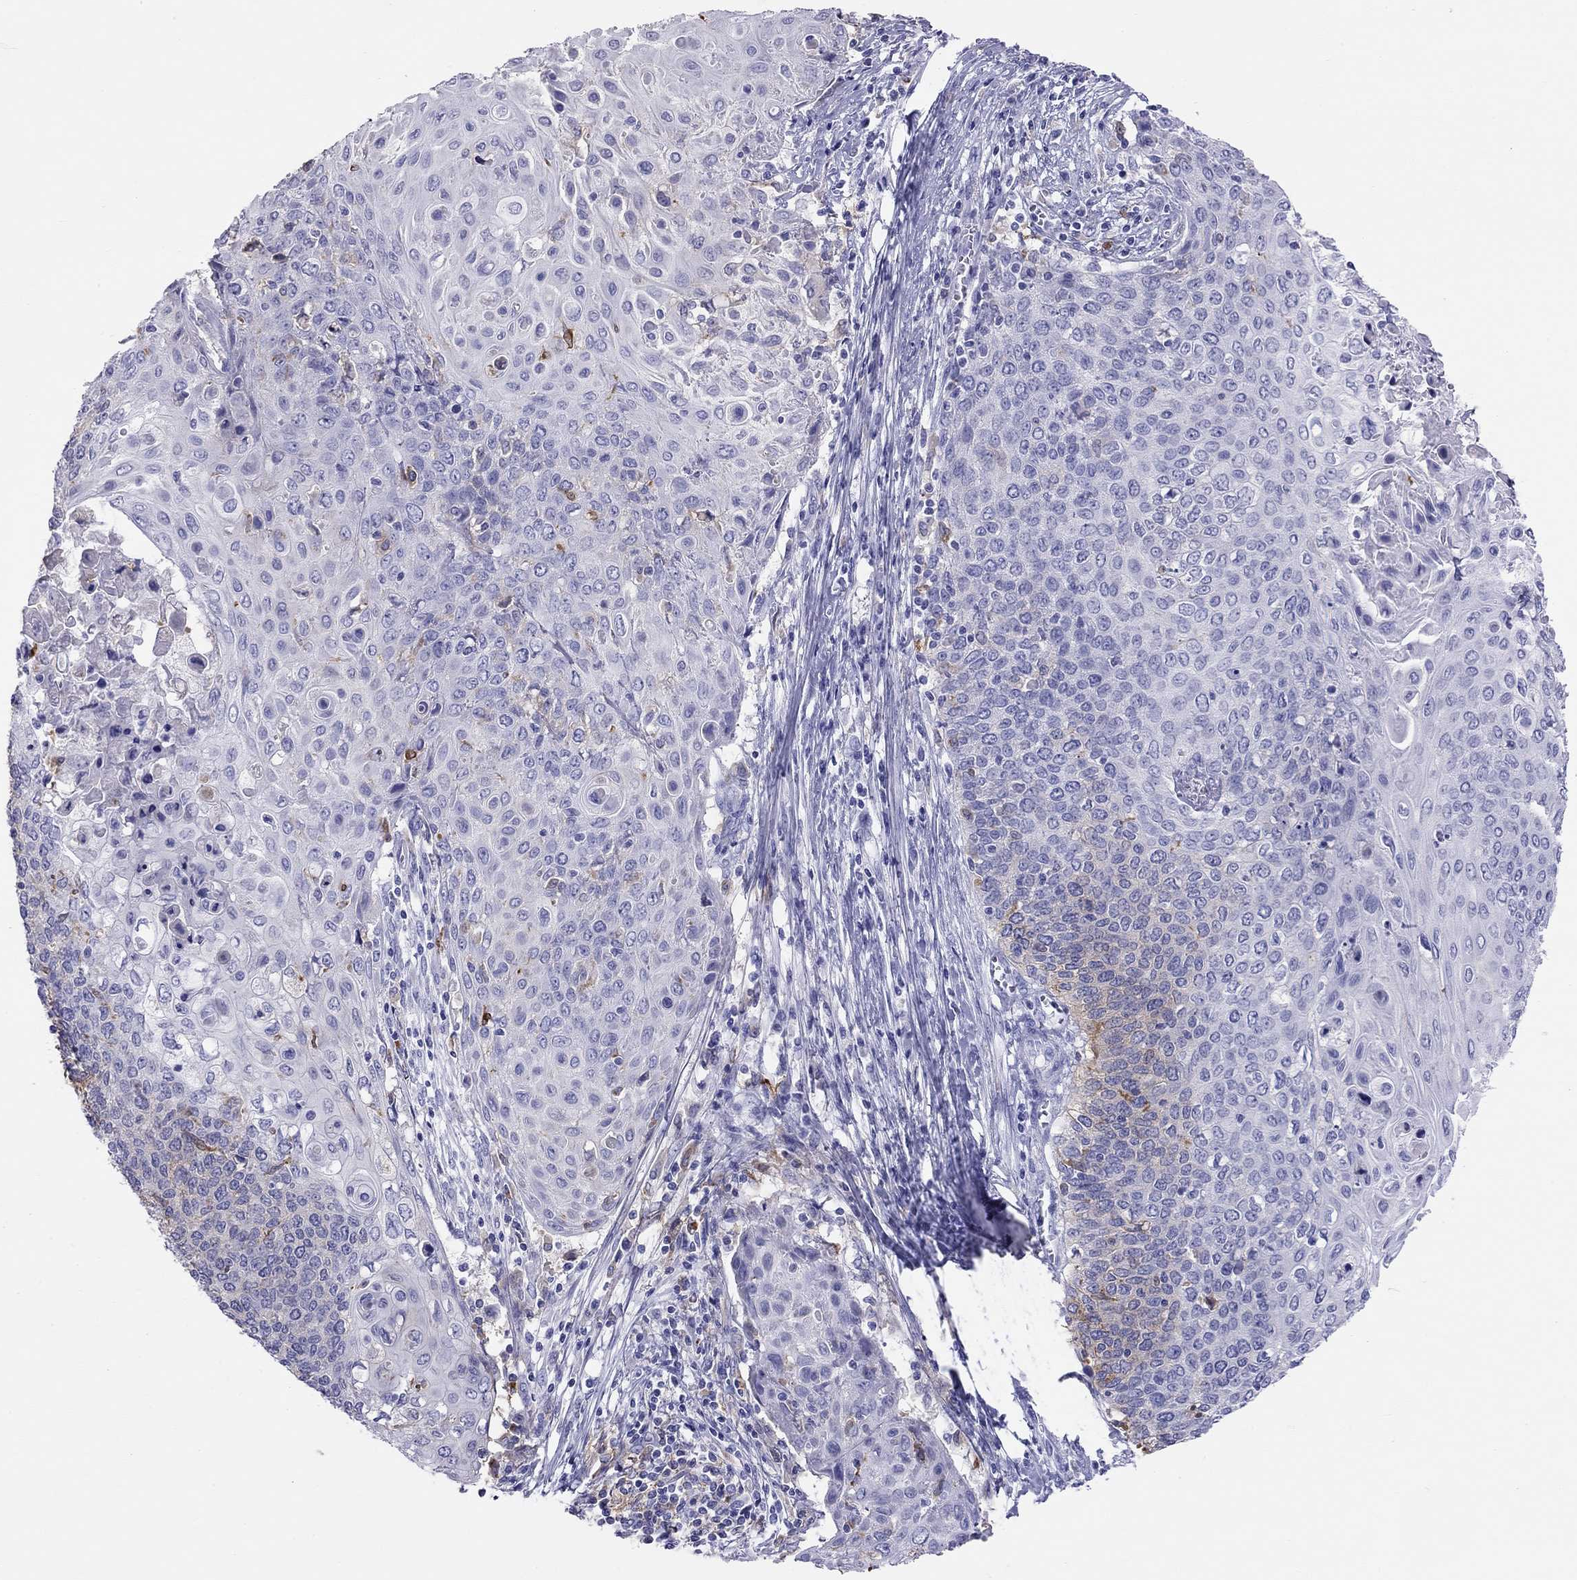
{"staining": {"intensity": "negative", "quantity": "none", "location": "none"}, "tissue": "cervical cancer", "cell_type": "Tumor cells", "image_type": "cancer", "snomed": [{"axis": "morphology", "description": "Squamous cell carcinoma, NOS"}, {"axis": "topography", "description": "Cervix"}], "caption": "Immunohistochemistry (IHC) photomicrograph of cervical cancer (squamous cell carcinoma) stained for a protein (brown), which exhibits no positivity in tumor cells.", "gene": "HLA-DQB2", "patient": {"sex": "female", "age": 39}}